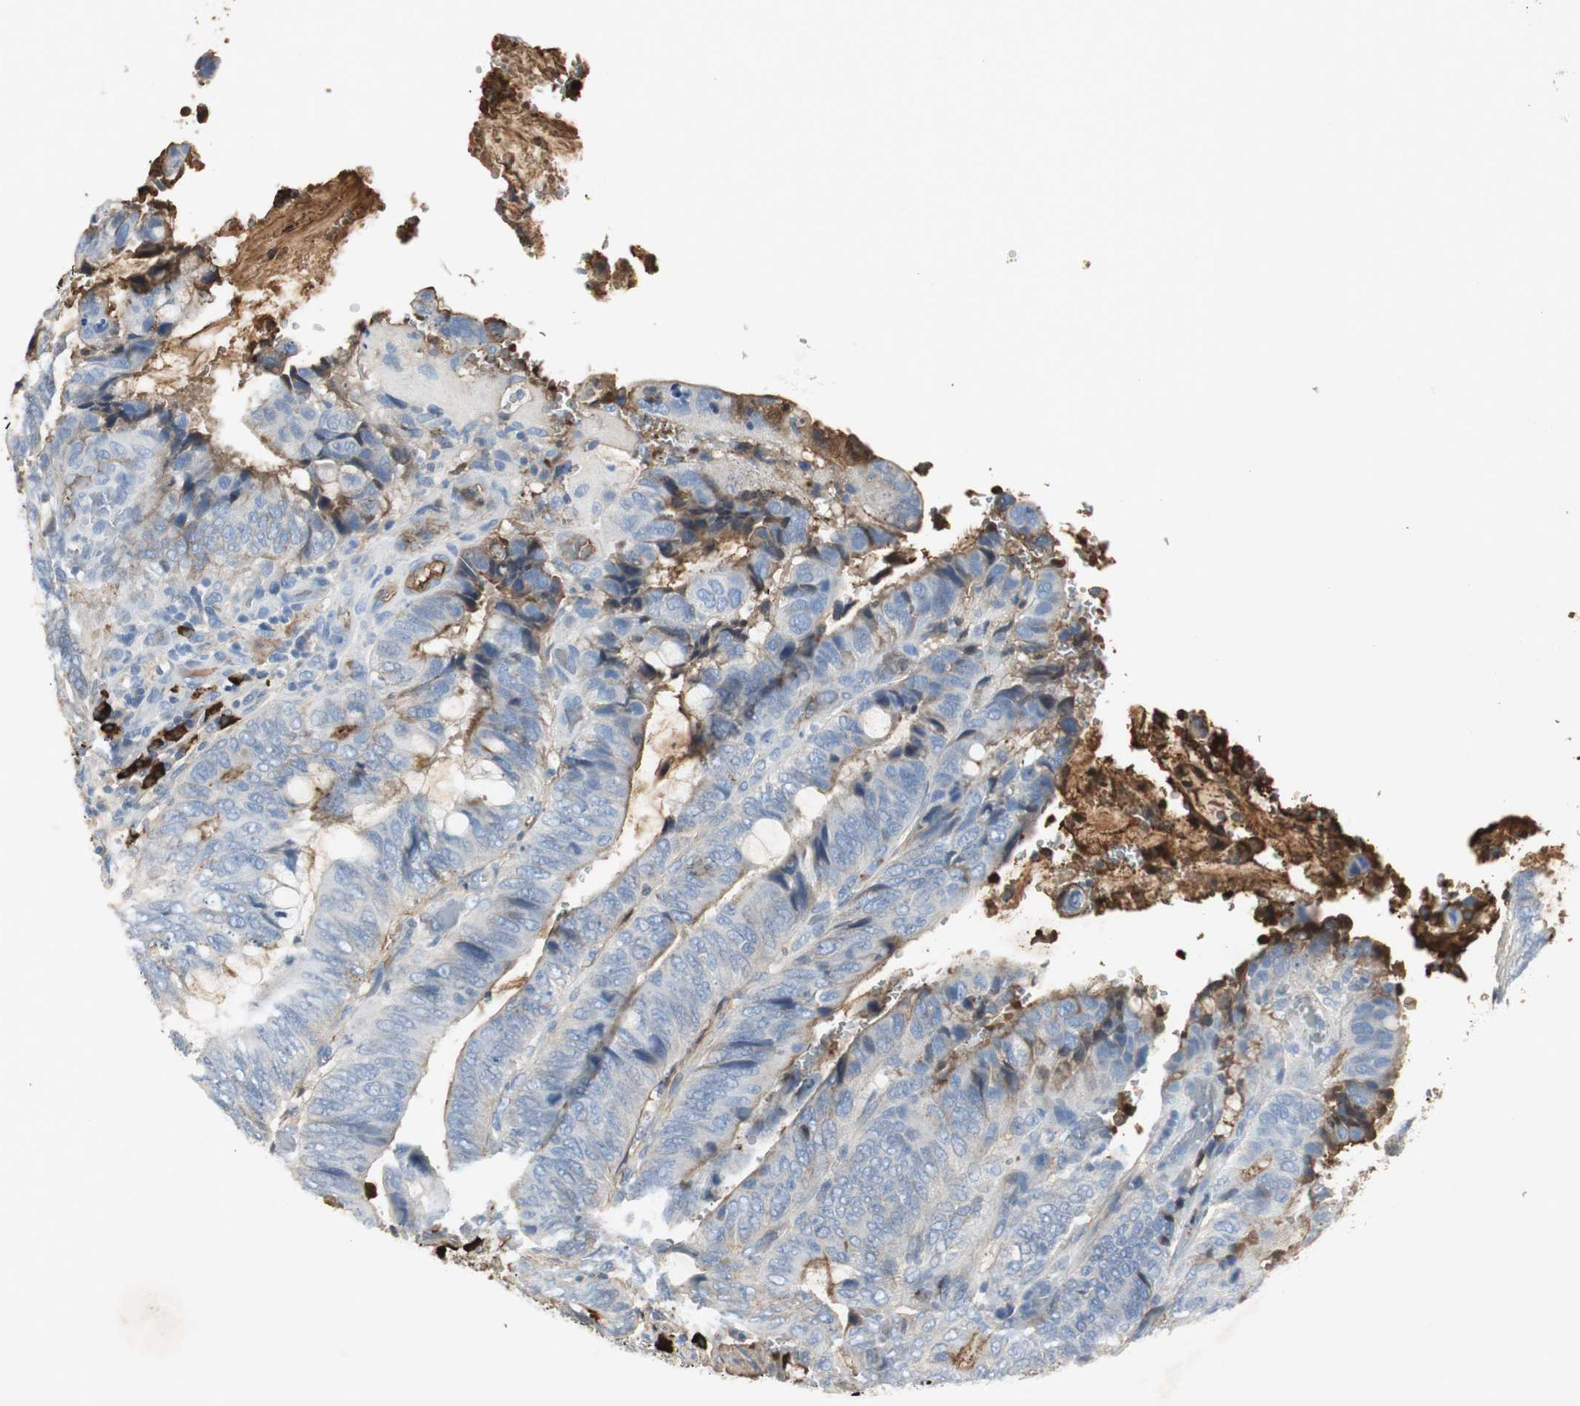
{"staining": {"intensity": "negative", "quantity": "none", "location": "none"}, "tissue": "colorectal cancer", "cell_type": "Tumor cells", "image_type": "cancer", "snomed": [{"axis": "morphology", "description": "Normal tissue, NOS"}, {"axis": "morphology", "description": "Adenocarcinoma, NOS"}, {"axis": "topography", "description": "Rectum"}, {"axis": "topography", "description": "Peripheral nerve tissue"}], "caption": "An image of colorectal cancer (adenocarcinoma) stained for a protein shows no brown staining in tumor cells.", "gene": "IGHA1", "patient": {"sex": "male", "age": 92}}